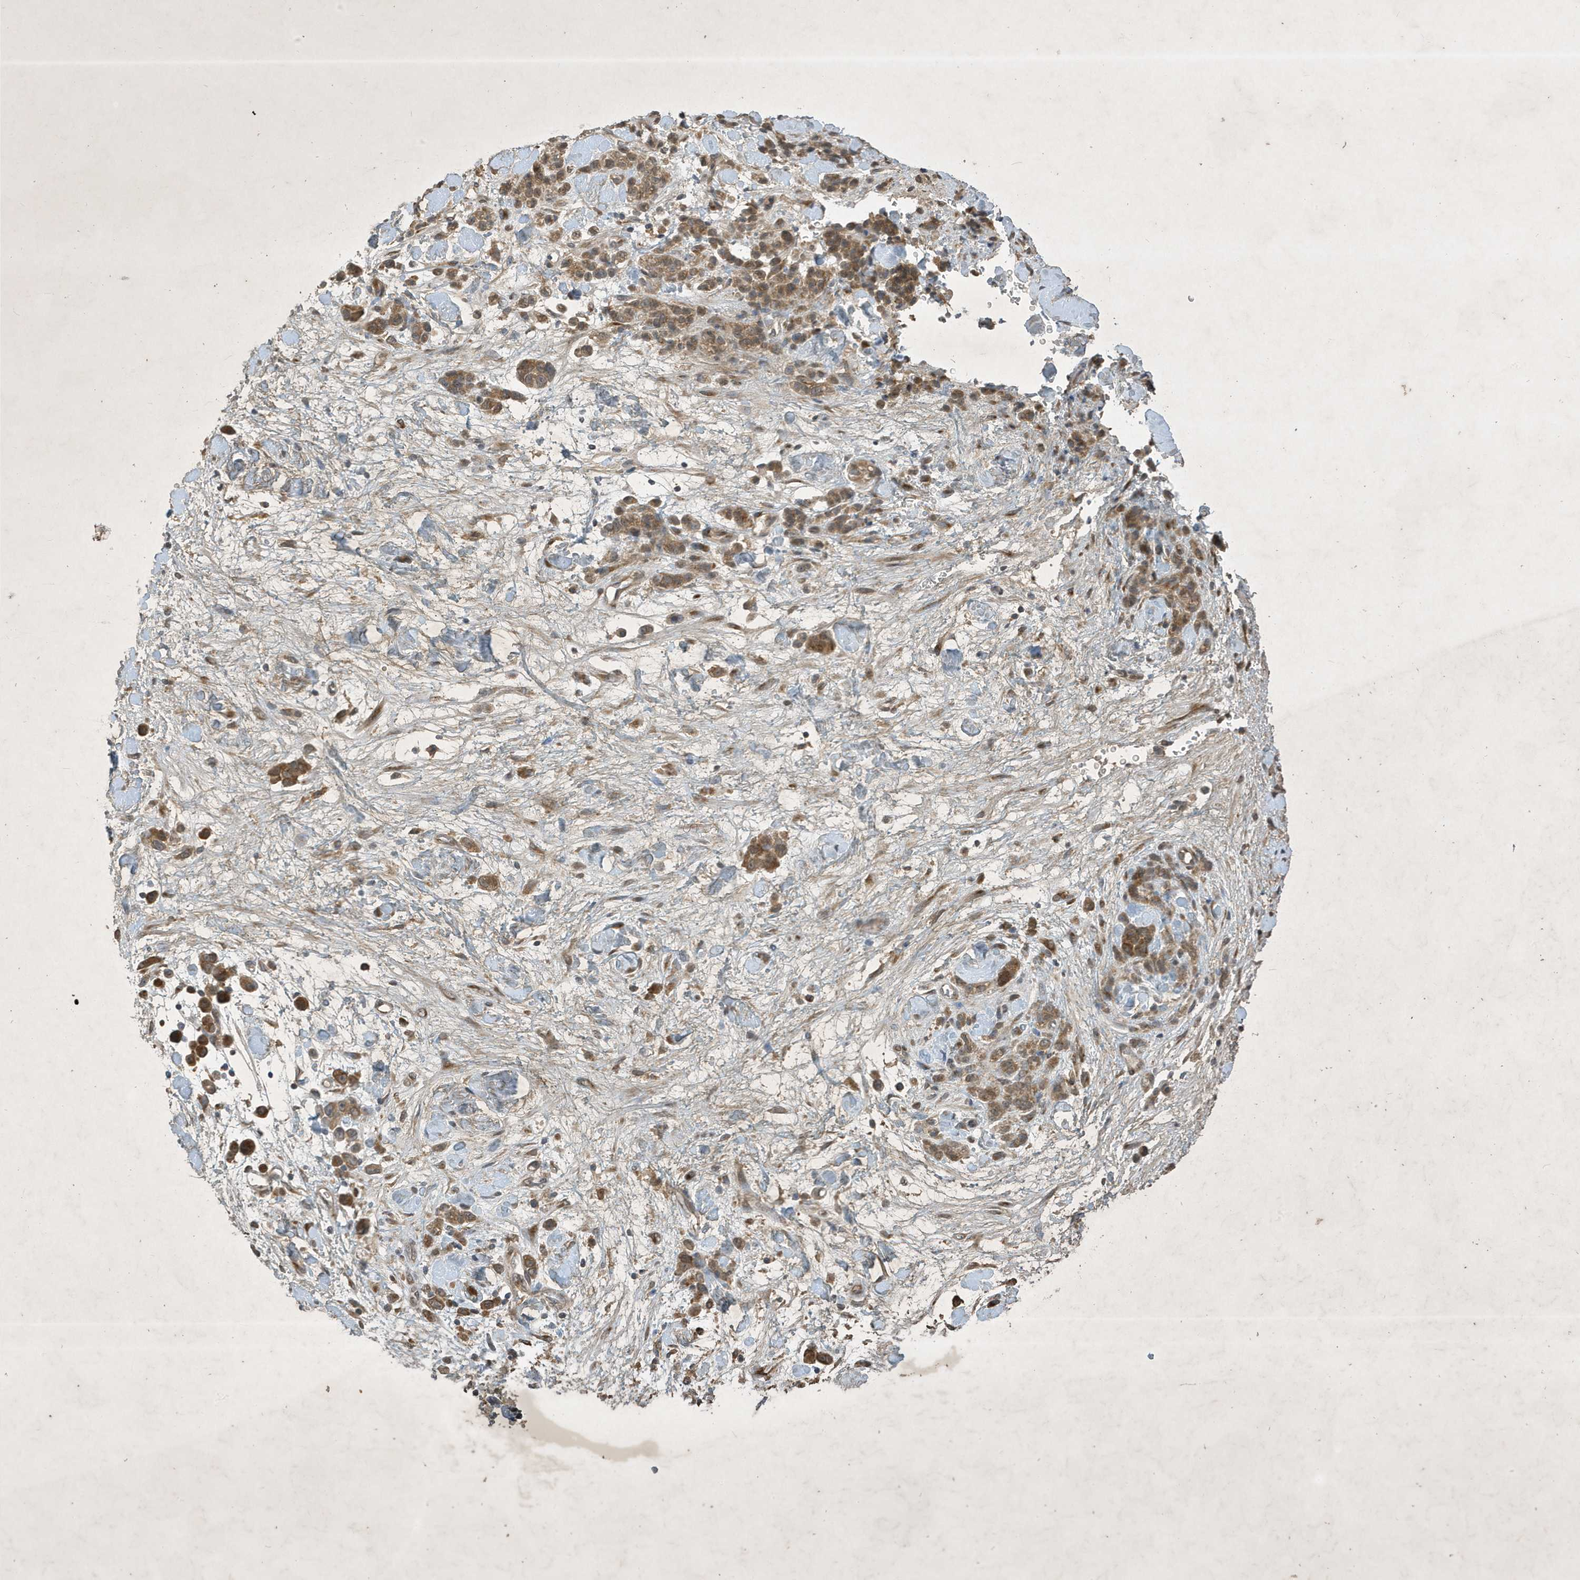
{"staining": {"intensity": "moderate", "quantity": ">75%", "location": "cytoplasmic/membranous"}, "tissue": "stomach cancer", "cell_type": "Tumor cells", "image_type": "cancer", "snomed": [{"axis": "morphology", "description": "Normal tissue, NOS"}, {"axis": "morphology", "description": "Adenocarcinoma, NOS"}, {"axis": "topography", "description": "Stomach"}], "caption": "Immunohistochemical staining of human stomach cancer exhibits moderate cytoplasmic/membranous protein staining in approximately >75% of tumor cells.", "gene": "STX10", "patient": {"sex": "male", "age": 82}}